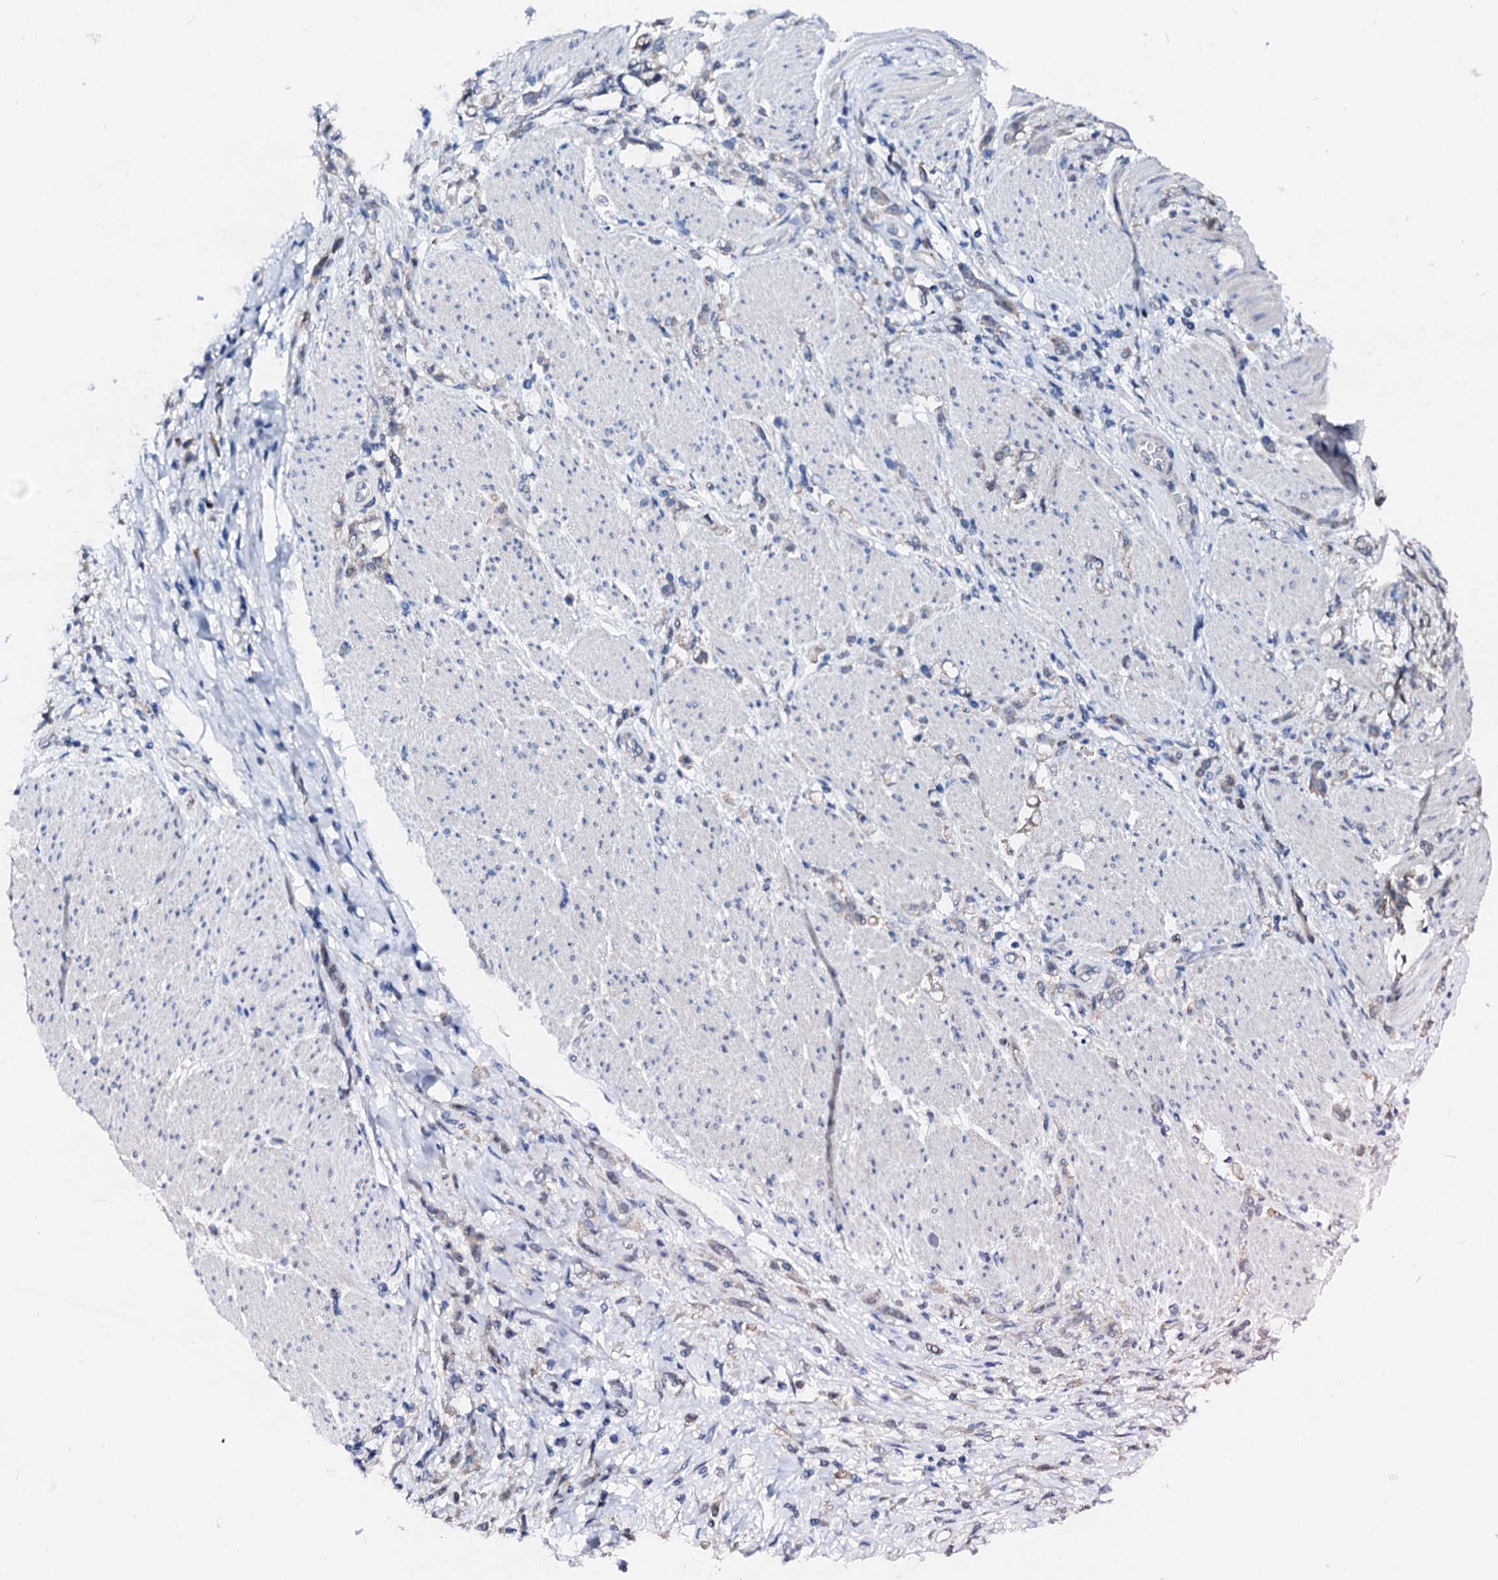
{"staining": {"intensity": "weak", "quantity": "<25%", "location": "cytoplasmic/membranous"}, "tissue": "stomach cancer", "cell_type": "Tumor cells", "image_type": "cancer", "snomed": [{"axis": "morphology", "description": "Adenocarcinoma, NOS"}, {"axis": "topography", "description": "Stomach"}], "caption": "Stomach cancer was stained to show a protein in brown. There is no significant positivity in tumor cells.", "gene": "CSN2", "patient": {"sex": "female", "age": 60}}